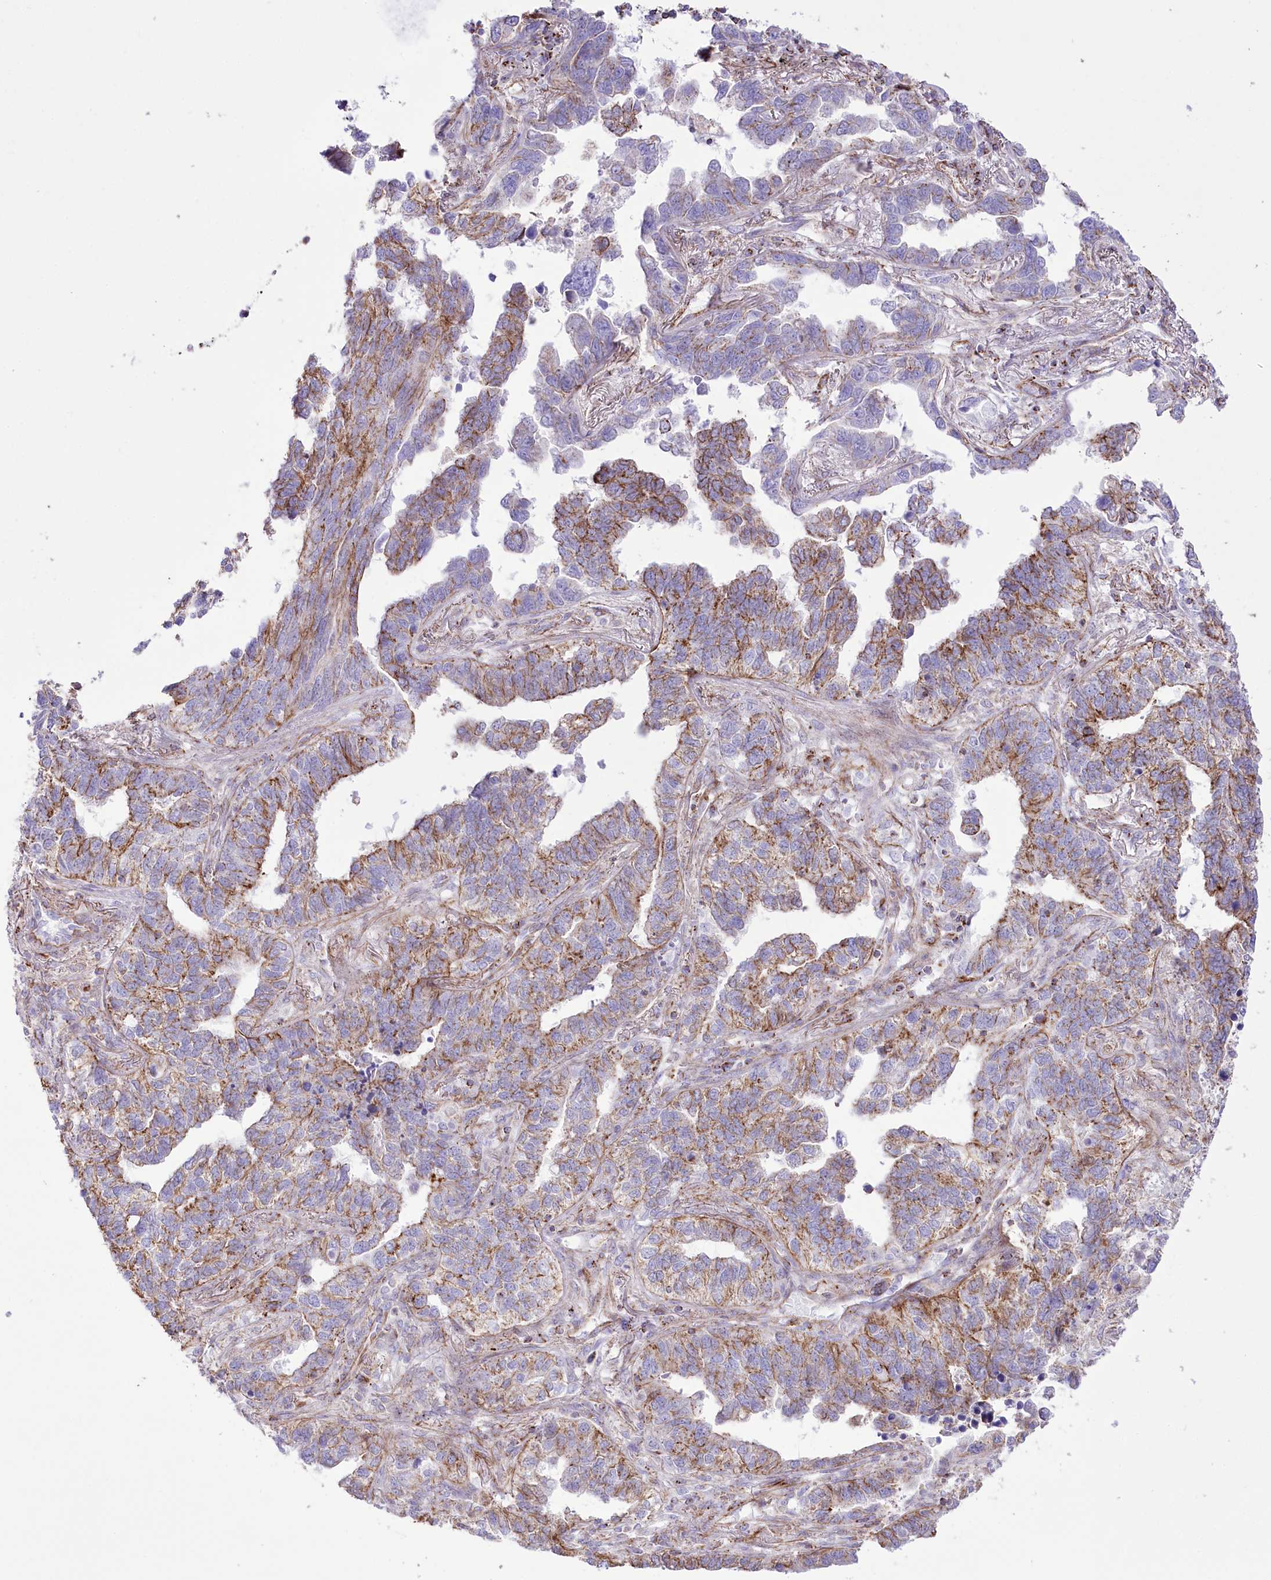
{"staining": {"intensity": "moderate", "quantity": "25%-75%", "location": "cytoplasmic/membranous"}, "tissue": "lung cancer", "cell_type": "Tumor cells", "image_type": "cancer", "snomed": [{"axis": "morphology", "description": "Adenocarcinoma, NOS"}, {"axis": "topography", "description": "Lung"}], "caption": "Lung adenocarcinoma stained for a protein (brown) displays moderate cytoplasmic/membranous positive expression in about 25%-75% of tumor cells.", "gene": "FAM216A", "patient": {"sex": "male", "age": 67}}